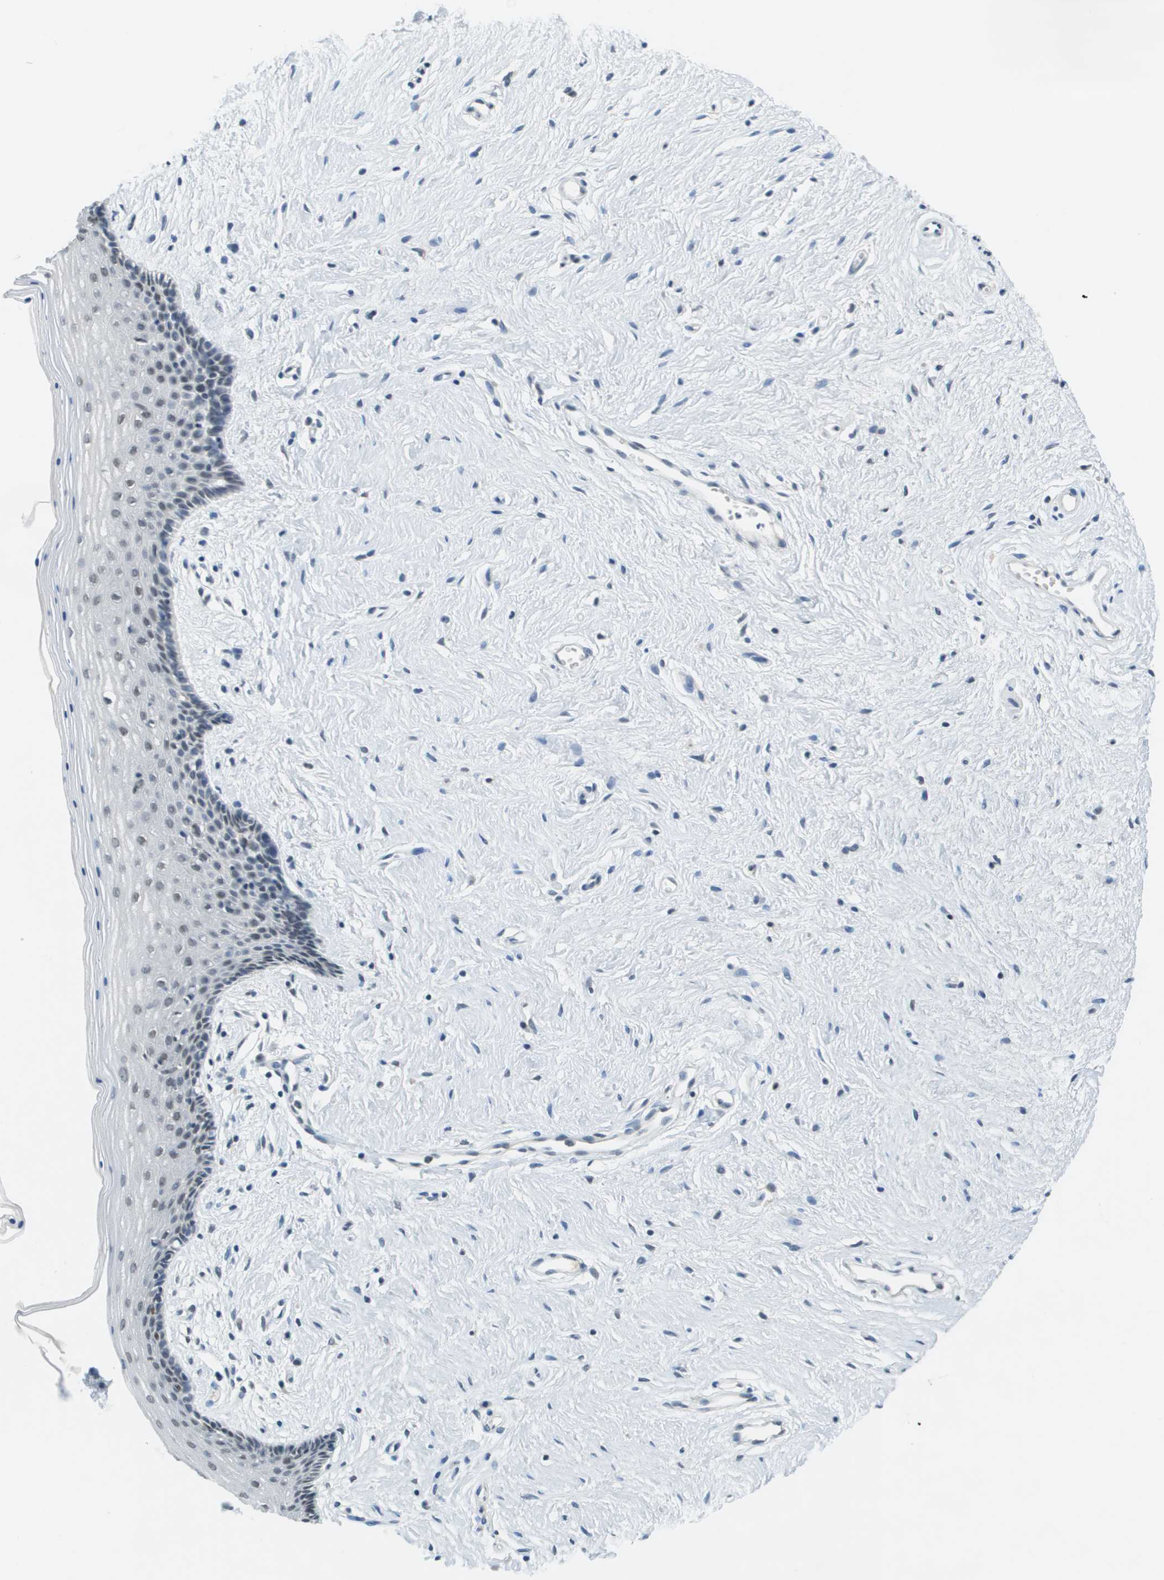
{"staining": {"intensity": "weak", "quantity": "<25%", "location": "nuclear"}, "tissue": "vagina", "cell_type": "Squamous epithelial cells", "image_type": "normal", "snomed": [{"axis": "morphology", "description": "Normal tissue, NOS"}, {"axis": "topography", "description": "Vagina"}], "caption": "Immunohistochemistry (IHC) photomicrograph of normal human vagina stained for a protein (brown), which displays no staining in squamous epithelial cells.", "gene": "CBX5", "patient": {"sex": "female", "age": 44}}